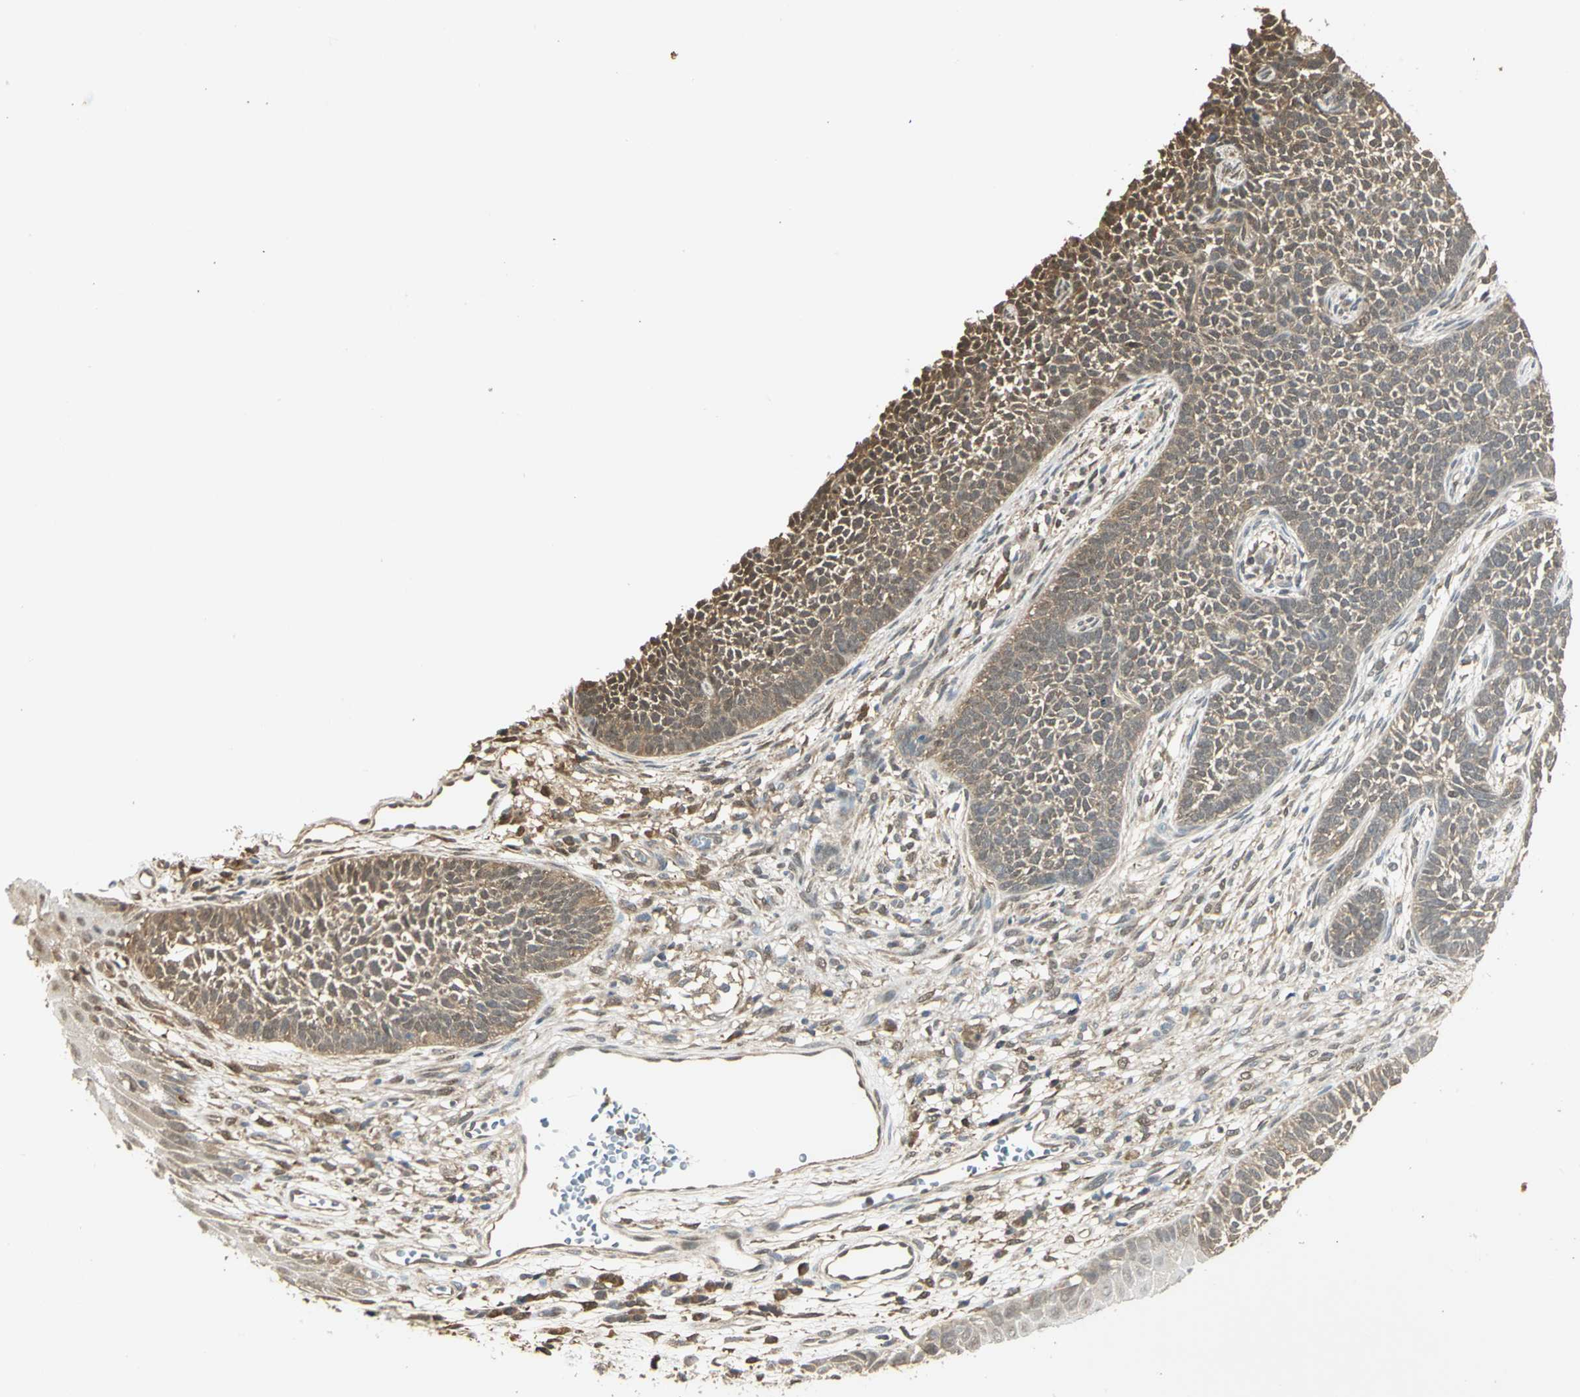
{"staining": {"intensity": "moderate", "quantity": ">75%", "location": "cytoplasmic/membranous,nuclear"}, "tissue": "skin cancer", "cell_type": "Tumor cells", "image_type": "cancer", "snomed": [{"axis": "morphology", "description": "Basal cell carcinoma"}, {"axis": "topography", "description": "Skin"}], "caption": "Tumor cells display moderate cytoplasmic/membranous and nuclear positivity in about >75% of cells in skin basal cell carcinoma.", "gene": "PARK7", "patient": {"sex": "female", "age": 84}}